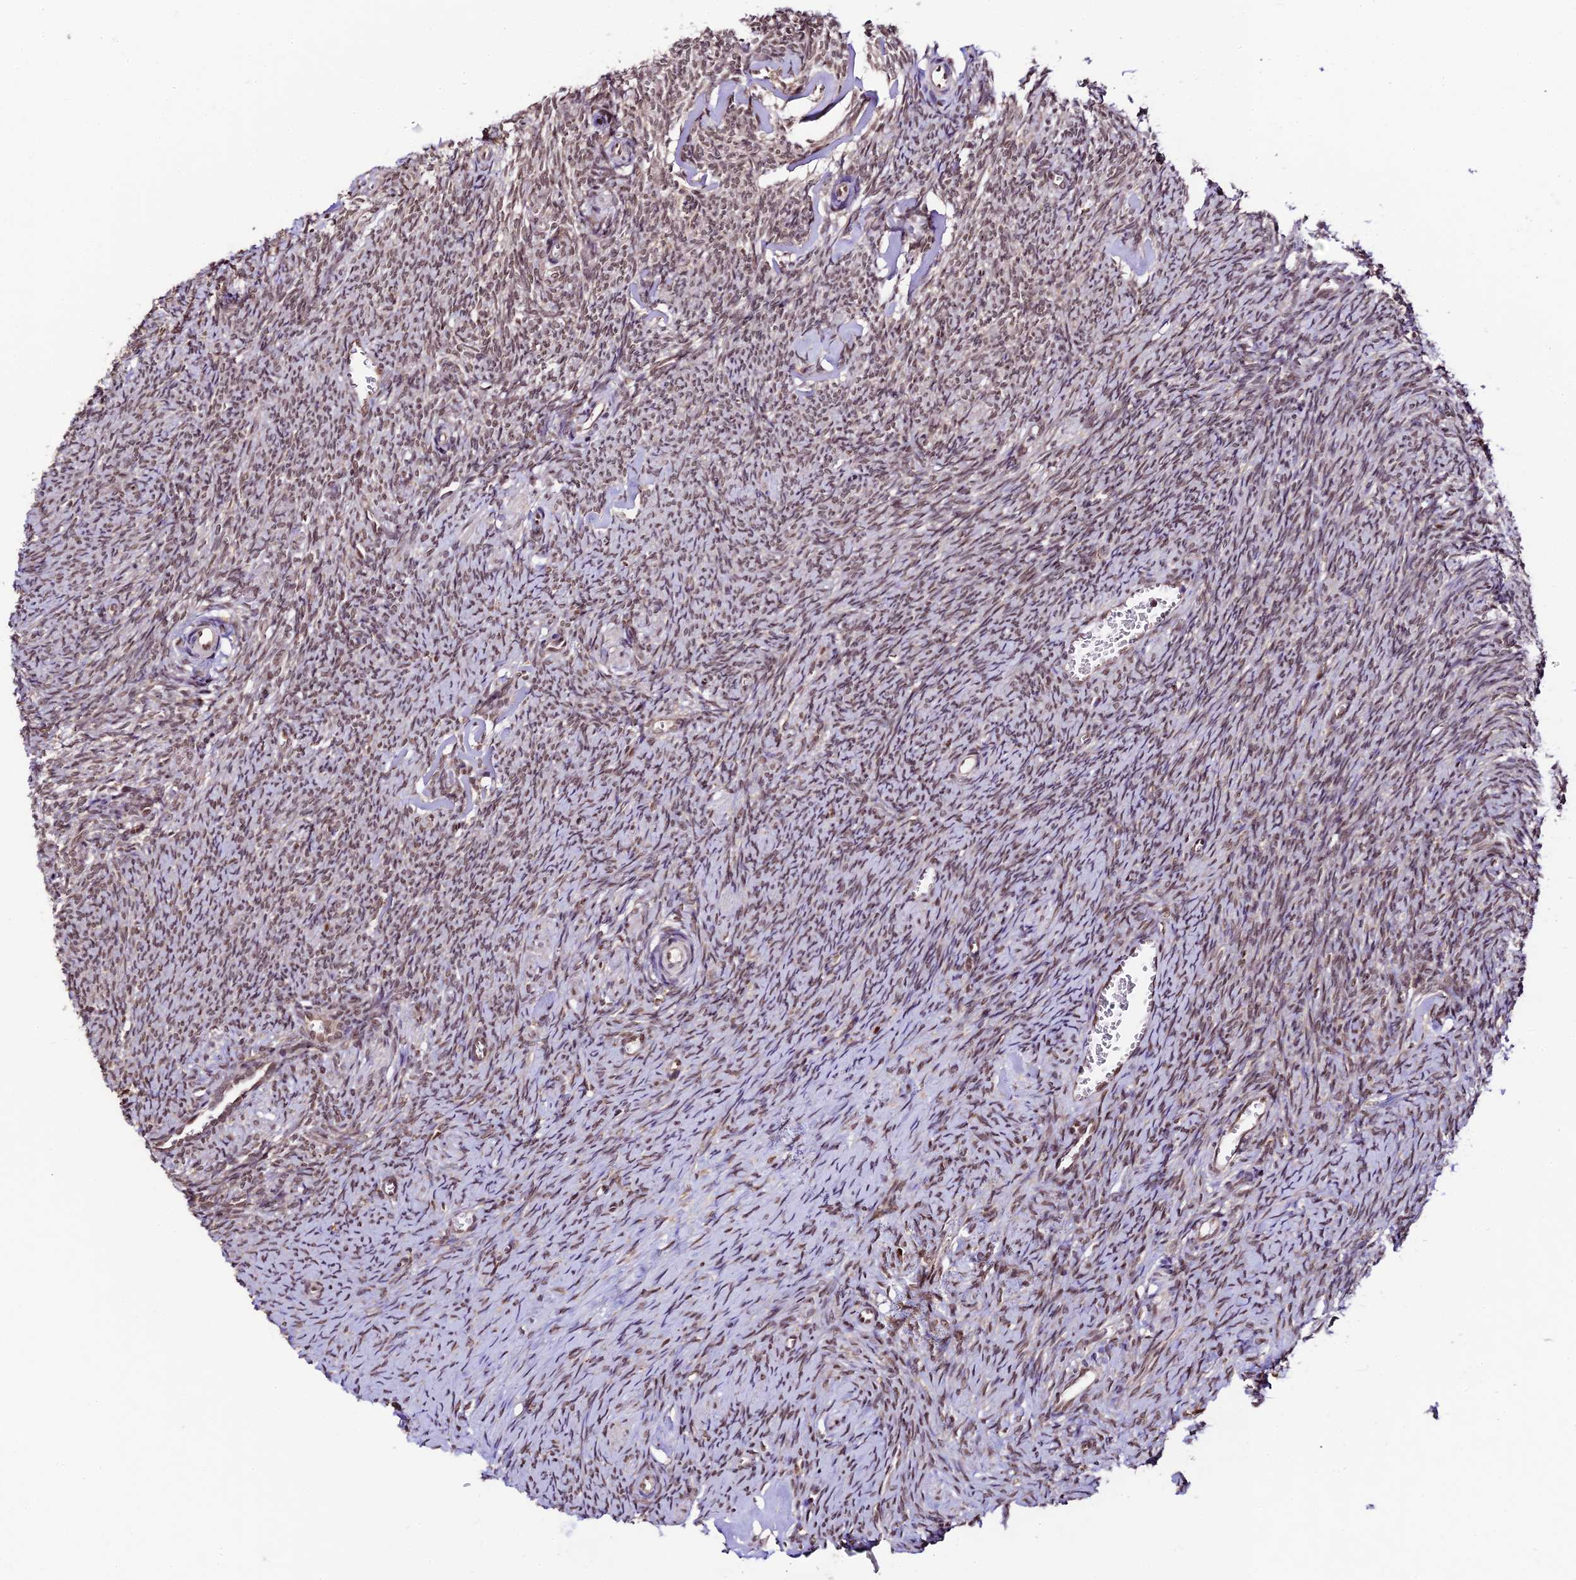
{"staining": {"intensity": "moderate", "quantity": ">75%", "location": "nuclear"}, "tissue": "ovary", "cell_type": "Ovarian stroma cells", "image_type": "normal", "snomed": [{"axis": "morphology", "description": "Normal tissue, NOS"}, {"axis": "topography", "description": "Ovary"}], "caption": "Protein expression analysis of benign ovary displays moderate nuclear staining in approximately >75% of ovarian stroma cells. (brown staining indicates protein expression, while blue staining denotes nuclei).", "gene": "TRIM22", "patient": {"sex": "female", "age": 44}}